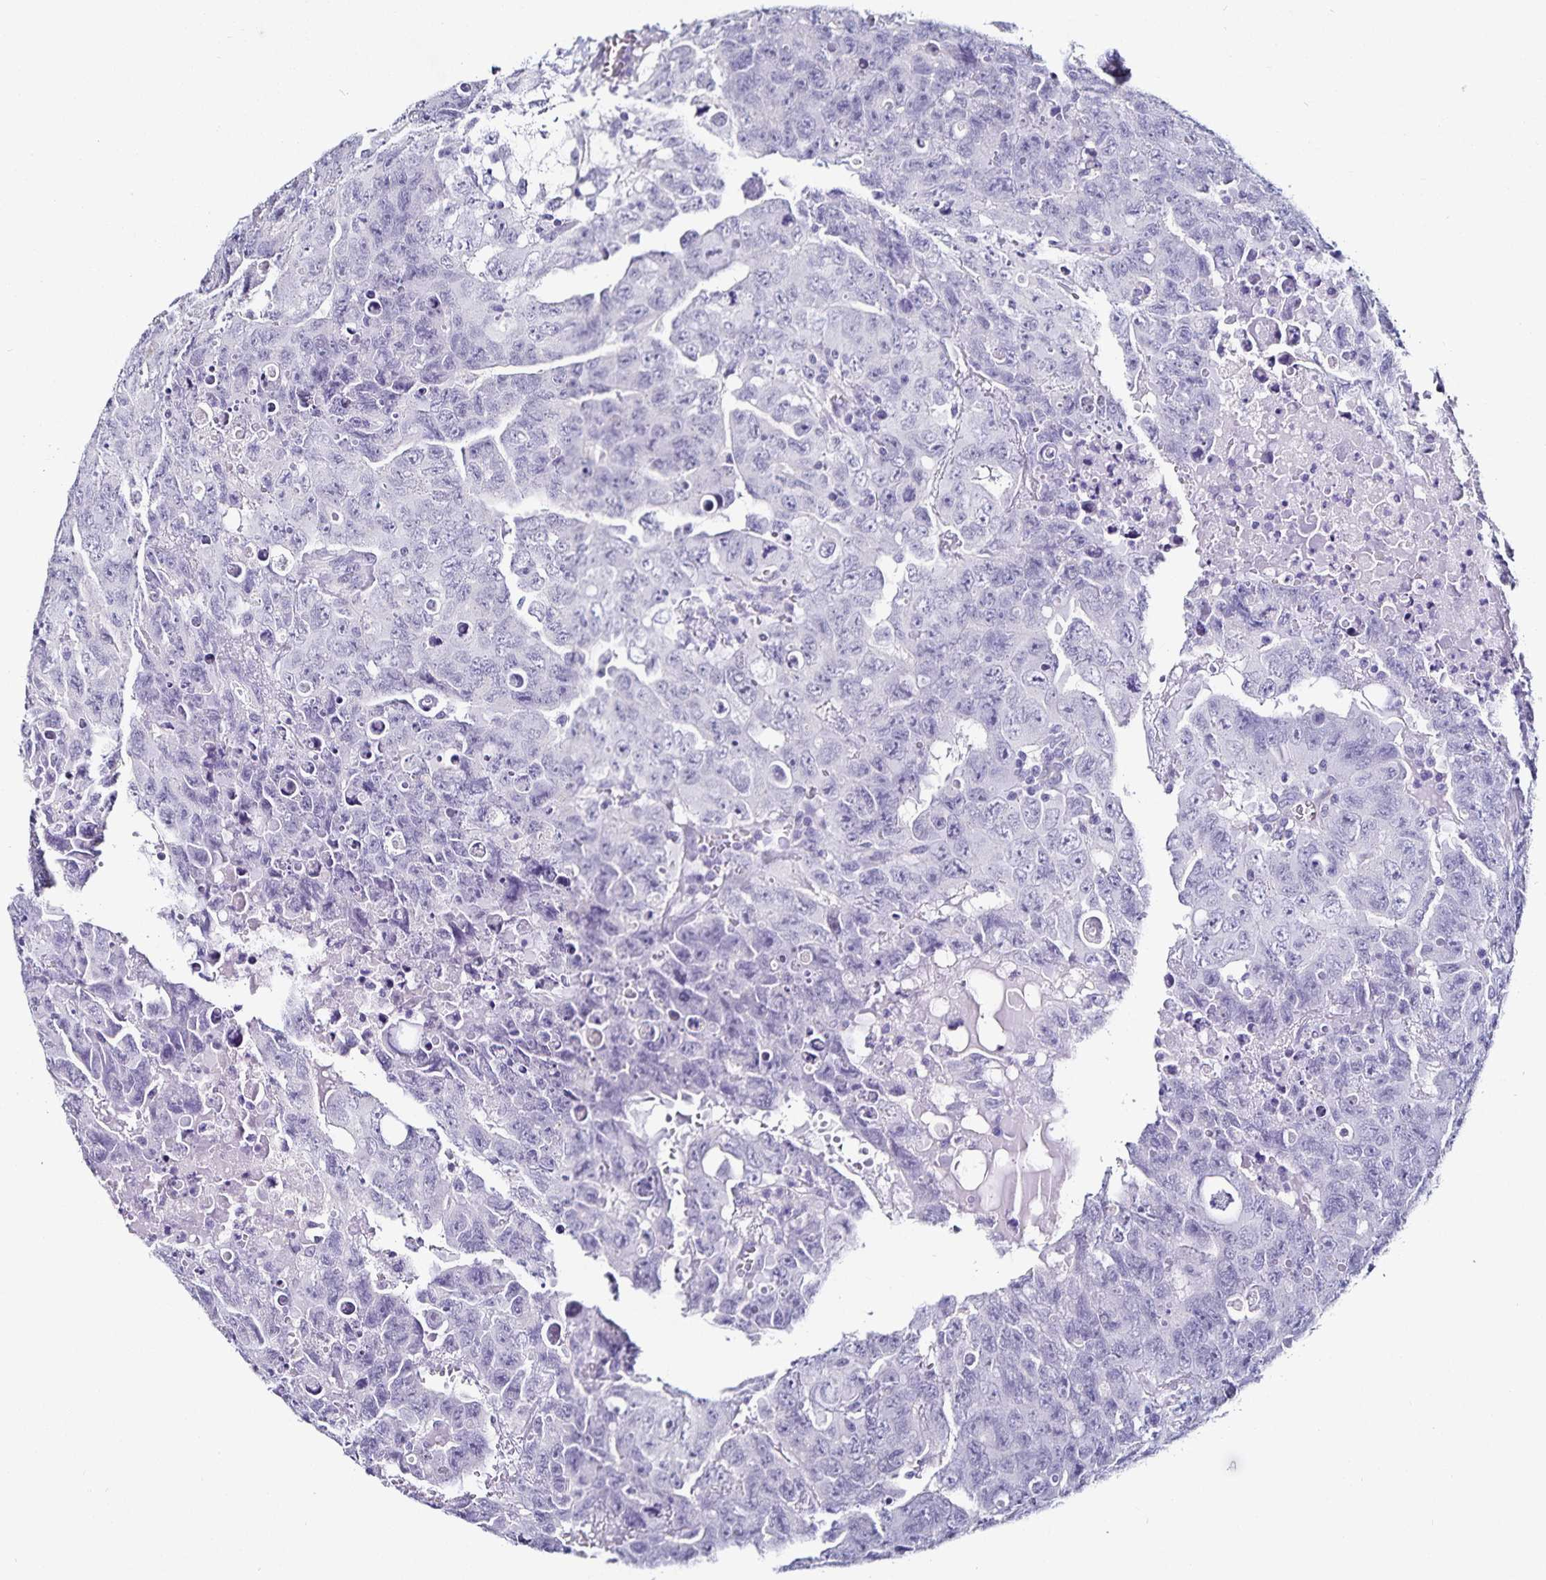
{"staining": {"intensity": "negative", "quantity": "none", "location": "none"}, "tissue": "testis cancer", "cell_type": "Tumor cells", "image_type": "cancer", "snomed": [{"axis": "morphology", "description": "Carcinoma, Embryonal, NOS"}, {"axis": "topography", "description": "Testis"}], "caption": "Immunohistochemistry of embryonal carcinoma (testis) reveals no staining in tumor cells.", "gene": "TSPAN7", "patient": {"sex": "male", "age": 24}}